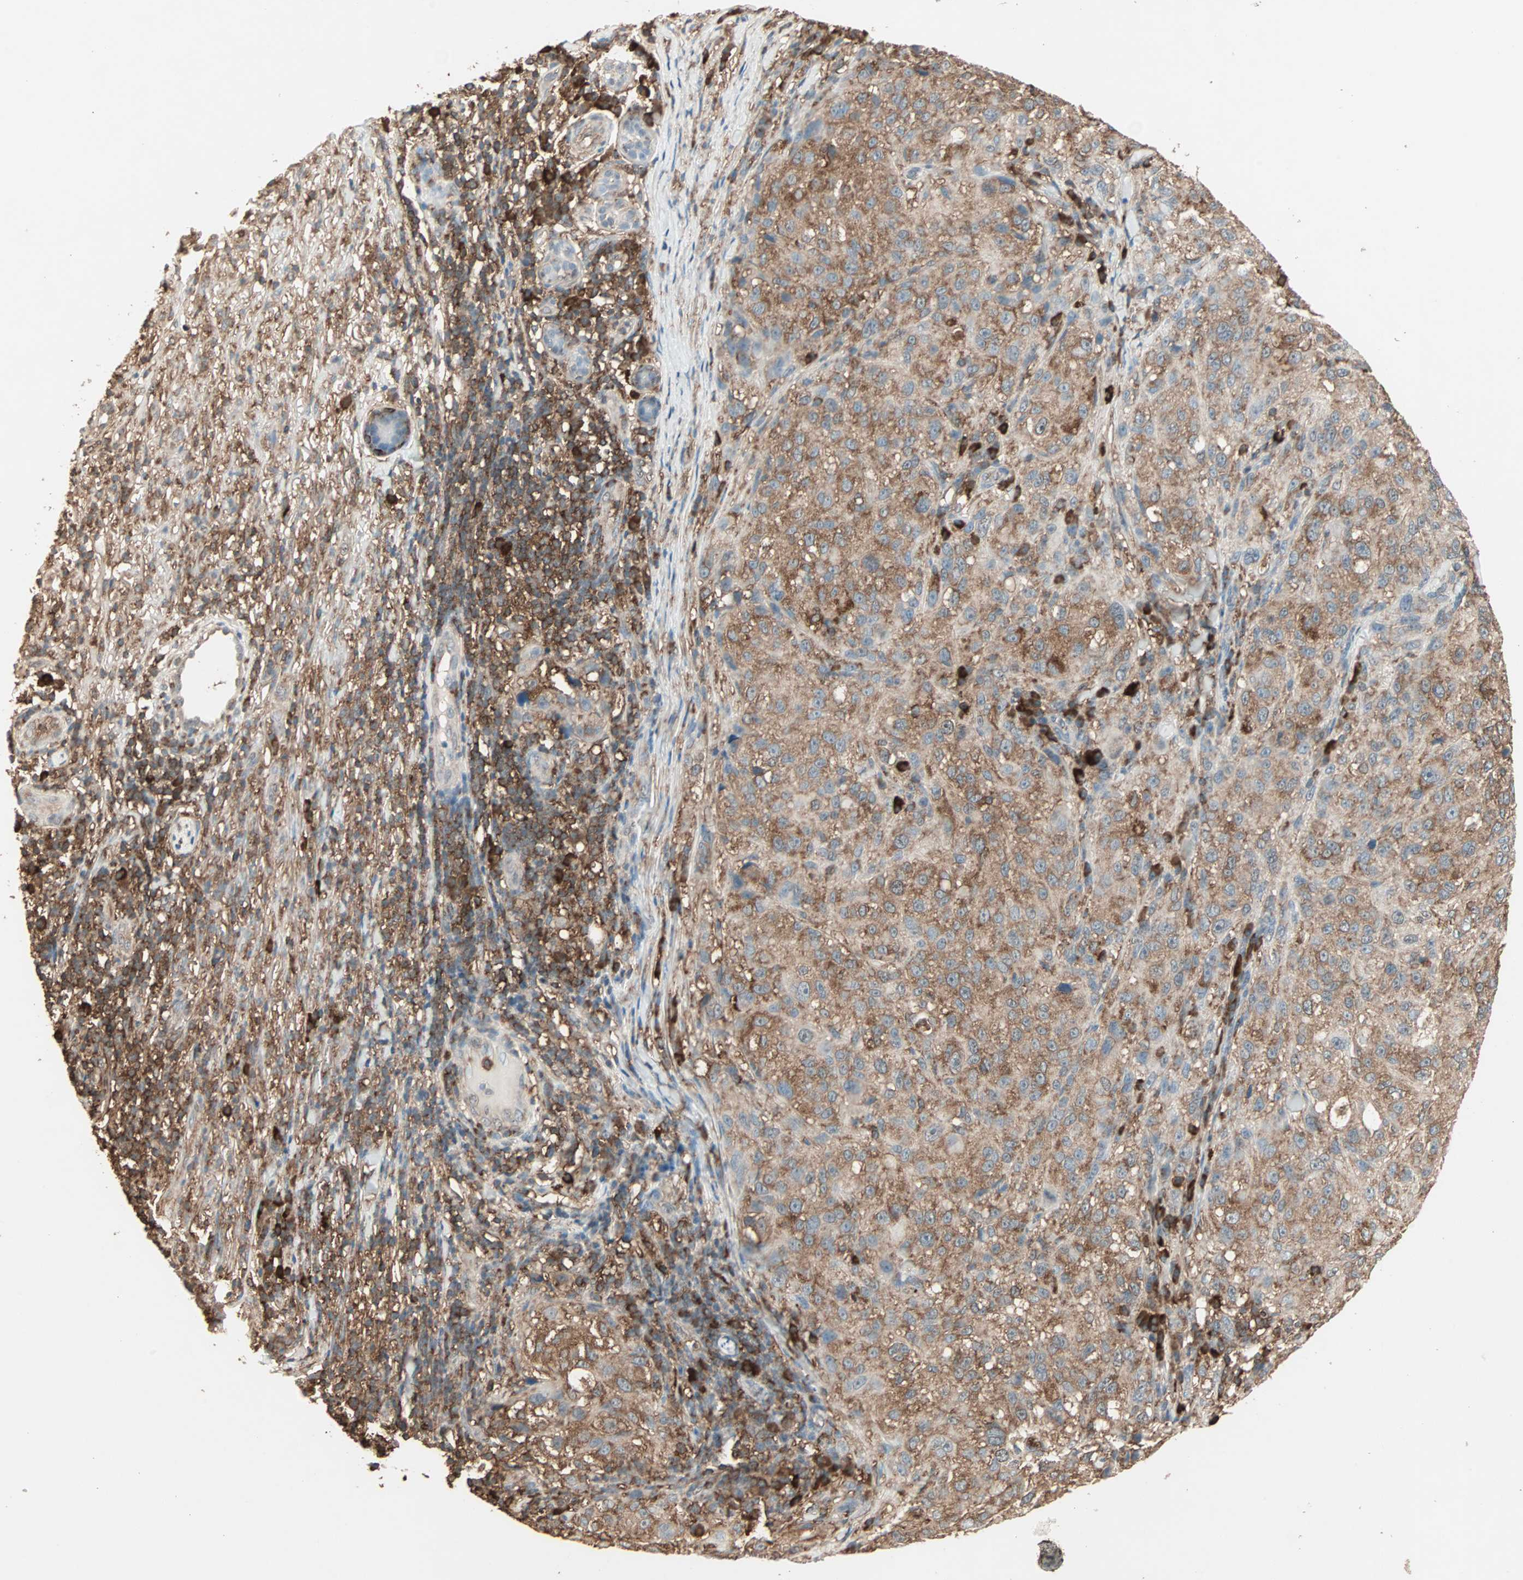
{"staining": {"intensity": "strong", "quantity": ">75%", "location": "cytoplasmic/membranous"}, "tissue": "melanoma", "cell_type": "Tumor cells", "image_type": "cancer", "snomed": [{"axis": "morphology", "description": "Necrosis, NOS"}, {"axis": "morphology", "description": "Malignant melanoma, NOS"}, {"axis": "topography", "description": "Skin"}], "caption": "A high amount of strong cytoplasmic/membranous staining is identified in about >75% of tumor cells in melanoma tissue. (brown staining indicates protein expression, while blue staining denotes nuclei).", "gene": "MMP3", "patient": {"sex": "female", "age": 87}}